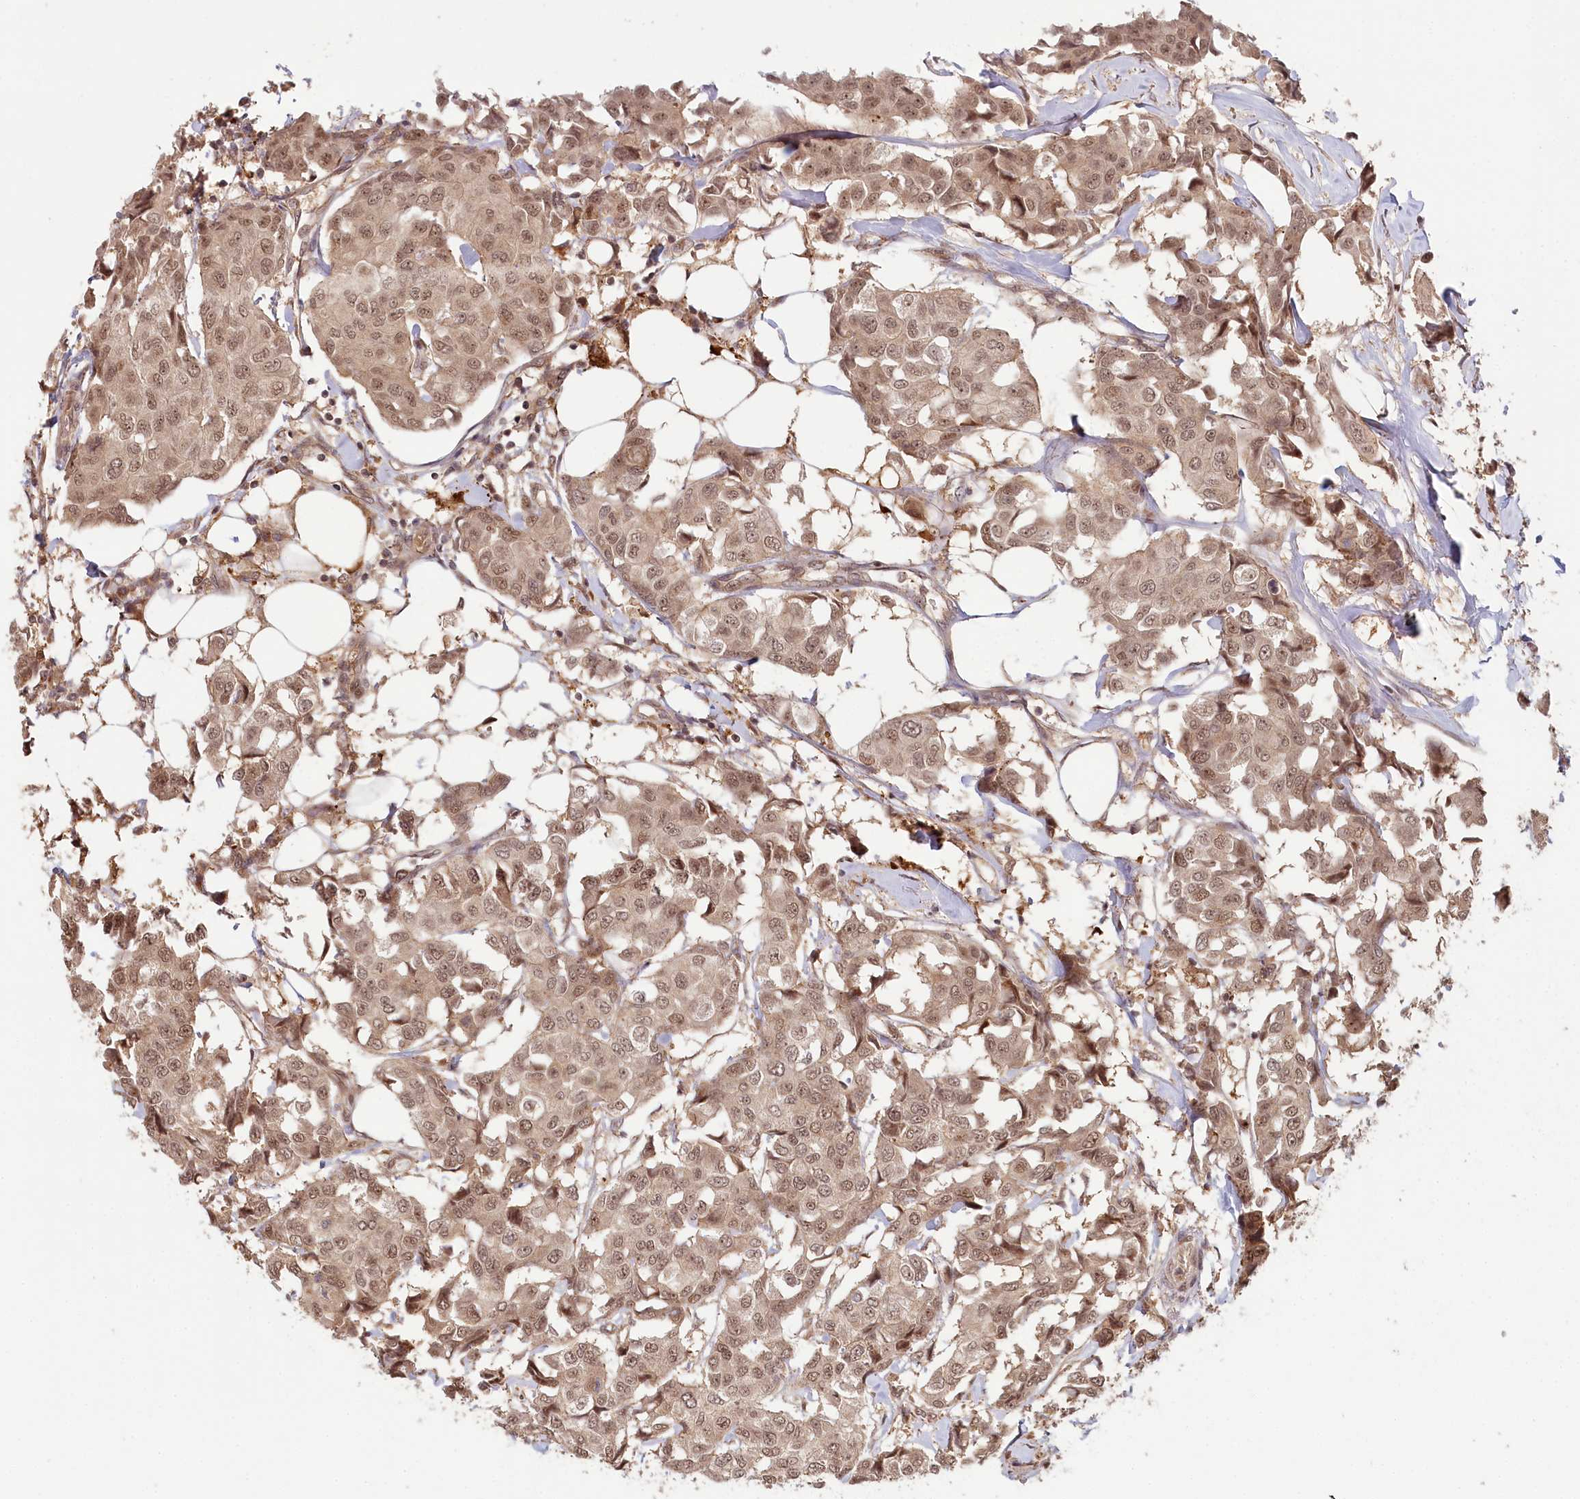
{"staining": {"intensity": "moderate", "quantity": ">75%", "location": "nuclear"}, "tissue": "breast cancer", "cell_type": "Tumor cells", "image_type": "cancer", "snomed": [{"axis": "morphology", "description": "Duct carcinoma"}, {"axis": "topography", "description": "Breast"}], "caption": "Tumor cells show moderate nuclear expression in approximately >75% of cells in breast cancer (invasive ductal carcinoma).", "gene": "WAPL", "patient": {"sex": "female", "age": 80}}